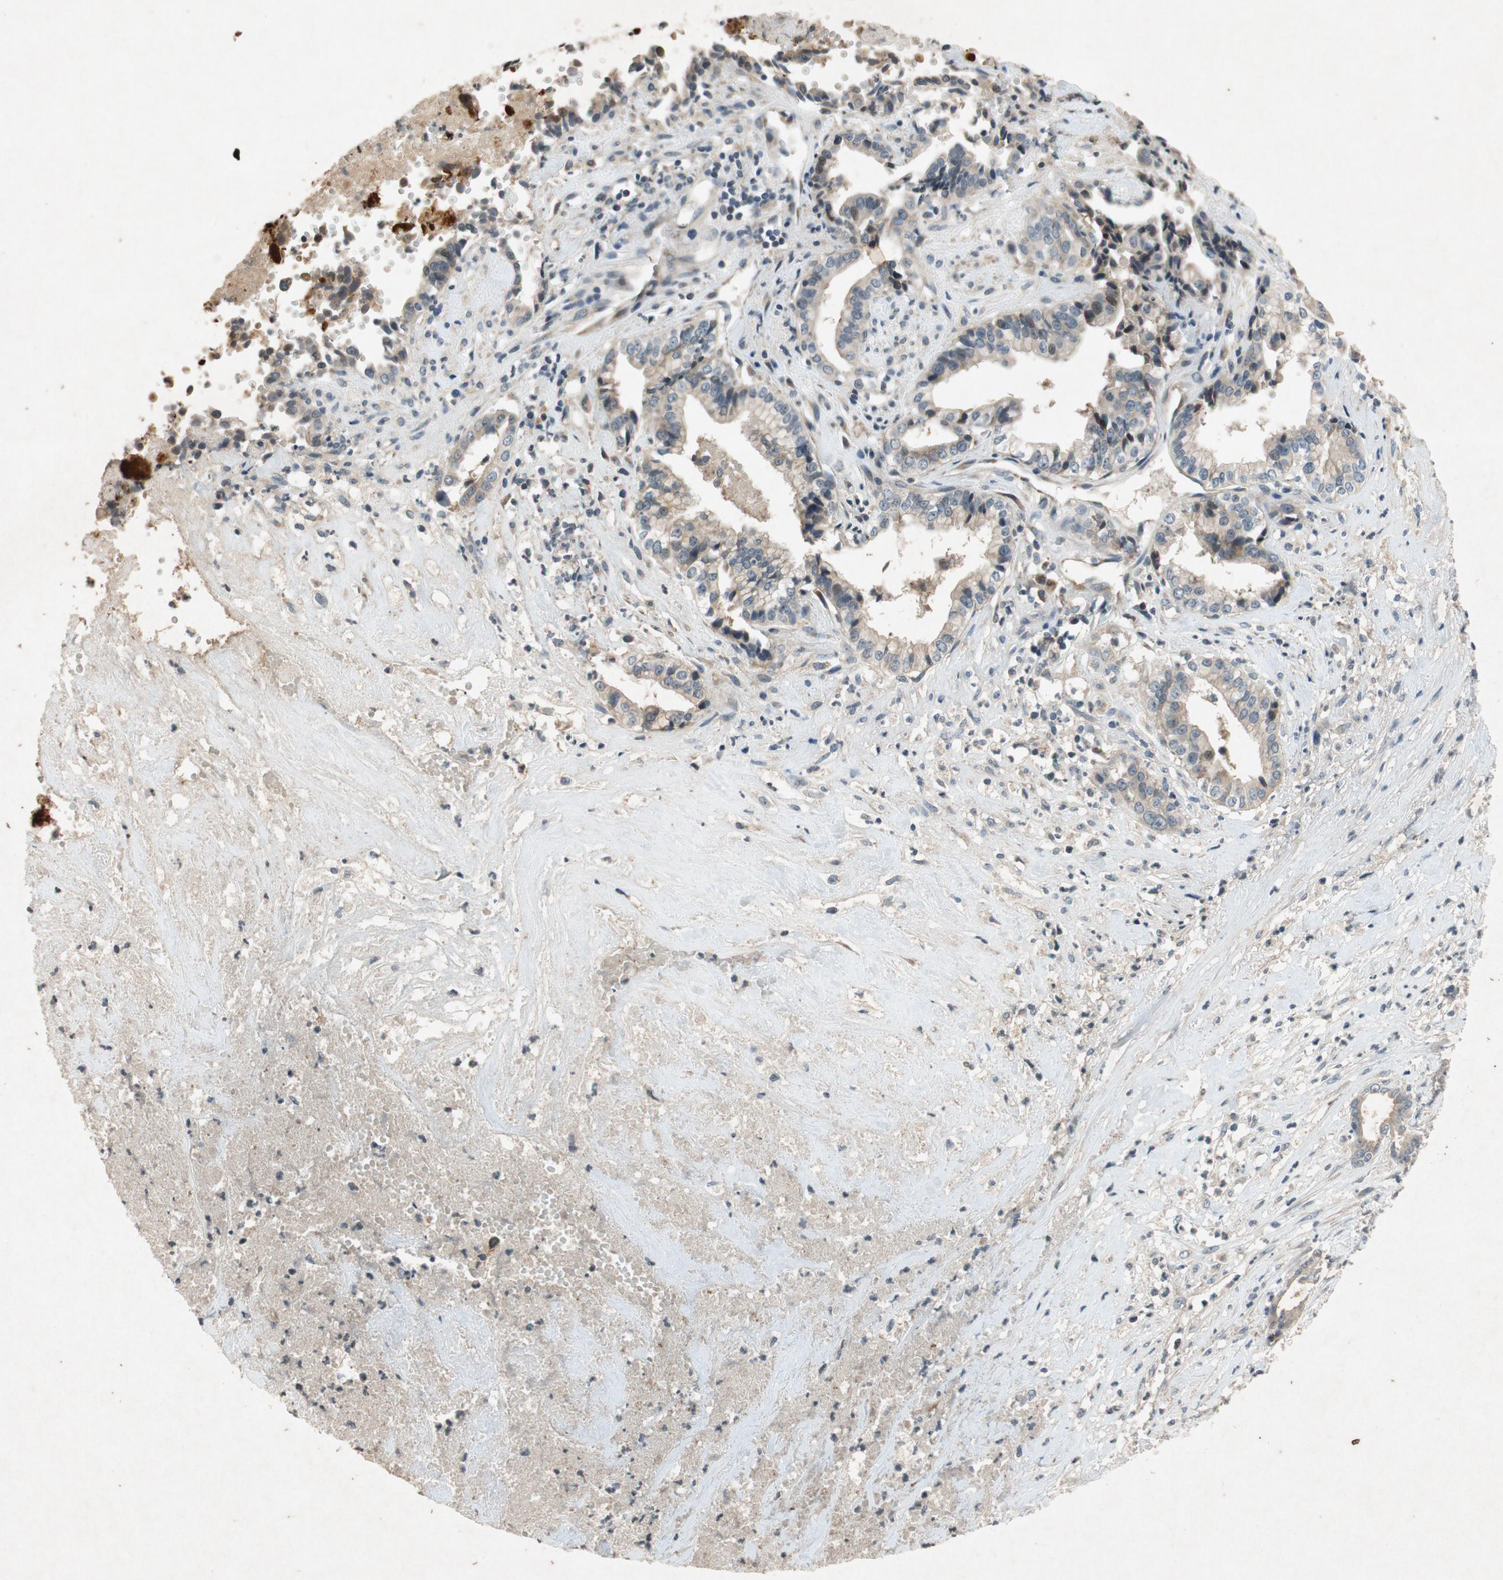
{"staining": {"intensity": "weak", "quantity": ">75%", "location": "cytoplasmic/membranous"}, "tissue": "liver cancer", "cell_type": "Tumor cells", "image_type": "cancer", "snomed": [{"axis": "morphology", "description": "Cholangiocarcinoma"}, {"axis": "topography", "description": "Liver"}], "caption": "Protein expression analysis of liver cancer exhibits weak cytoplasmic/membranous positivity in approximately >75% of tumor cells. Immunohistochemistry stains the protein of interest in brown and the nuclei are stained blue.", "gene": "ATP2C1", "patient": {"sex": "female", "age": 61}}